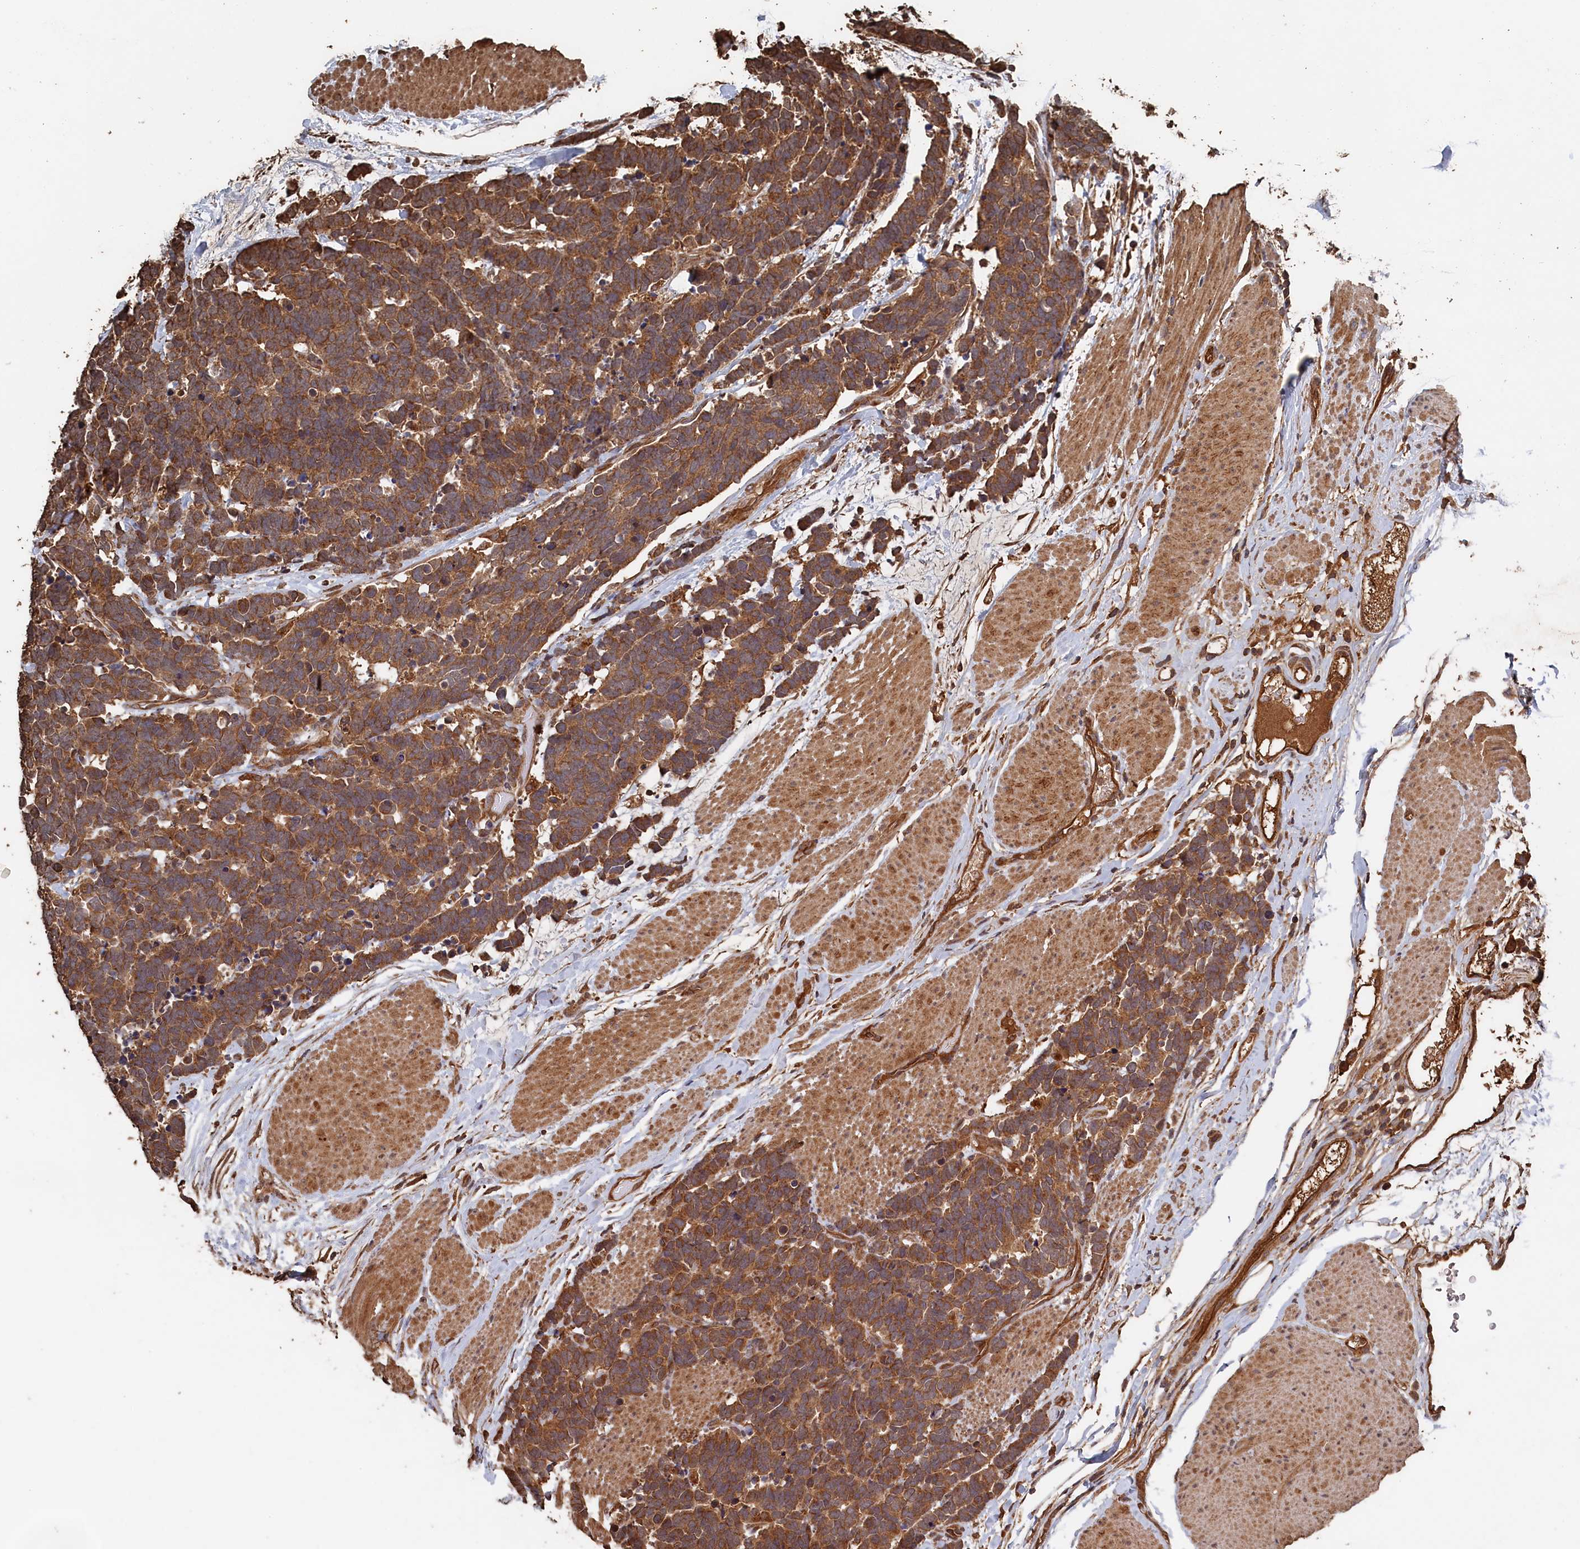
{"staining": {"intensity": "moderate", "quantity": ">75%", "location": "cytoplasmic/membranous"}, "tissue": "carcinoid", "cell_type": "Tumor cells", "image_type": "cancer", "snomed": [{"axis": "morphology", "description": "Carcinoma, NOS"}, {"axis": "morphology", "description": "Carcinoid, malignant, NOS"}, {"axis": "topography", "description": "Urinary bladder"}], "caption": "IHC photomicrograph of human carcinoid stained for a protein (brown), which exhibits medium levels of moderate cytoplasmic/membranous expression in about >75% of tumor cells.", "gene": "SNX33", "patient": {"sex": "male", "age": 57}}